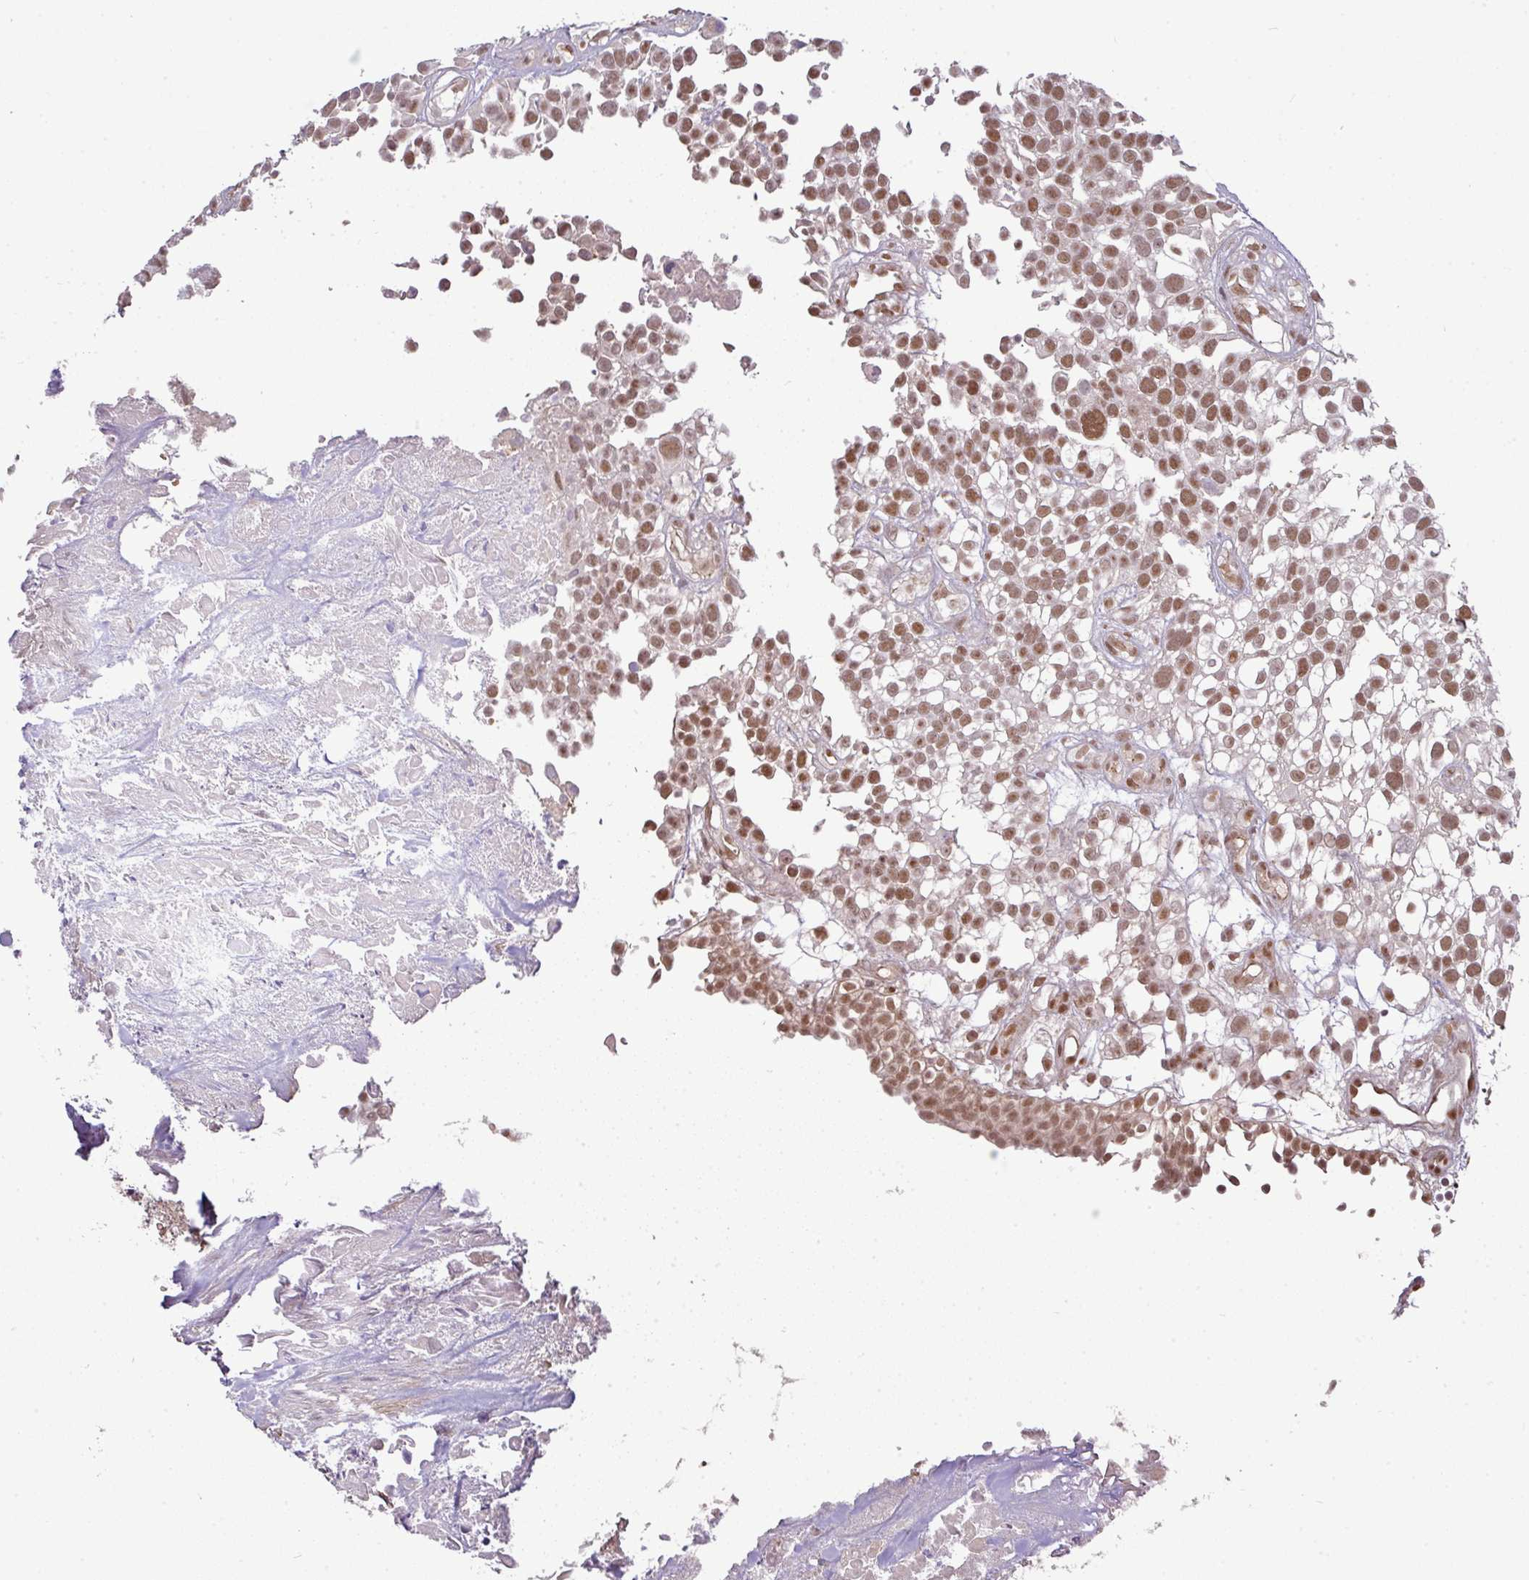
{"staining": {"intensity": "moderate", "quantity": ">75%", "location": "nuclear"}, "tissue": "urothelial cancer", "cell_type": "Tumor cells", "image_type": "cancer", "snomed": [{"axis": "morphology", "description": "Urothelial carcinoma, High grade"}, {"axis": "topography", "description": "Urinary bladder"}], "caption": "High-power microscopy captured an immunohistochemistry (IHC) image of urothelial cancer, revealing moderate nuclear staining in approximately >75% of tumor cells.", "gene": "CIC", "patient": {"sex": "male", "age": 56}}